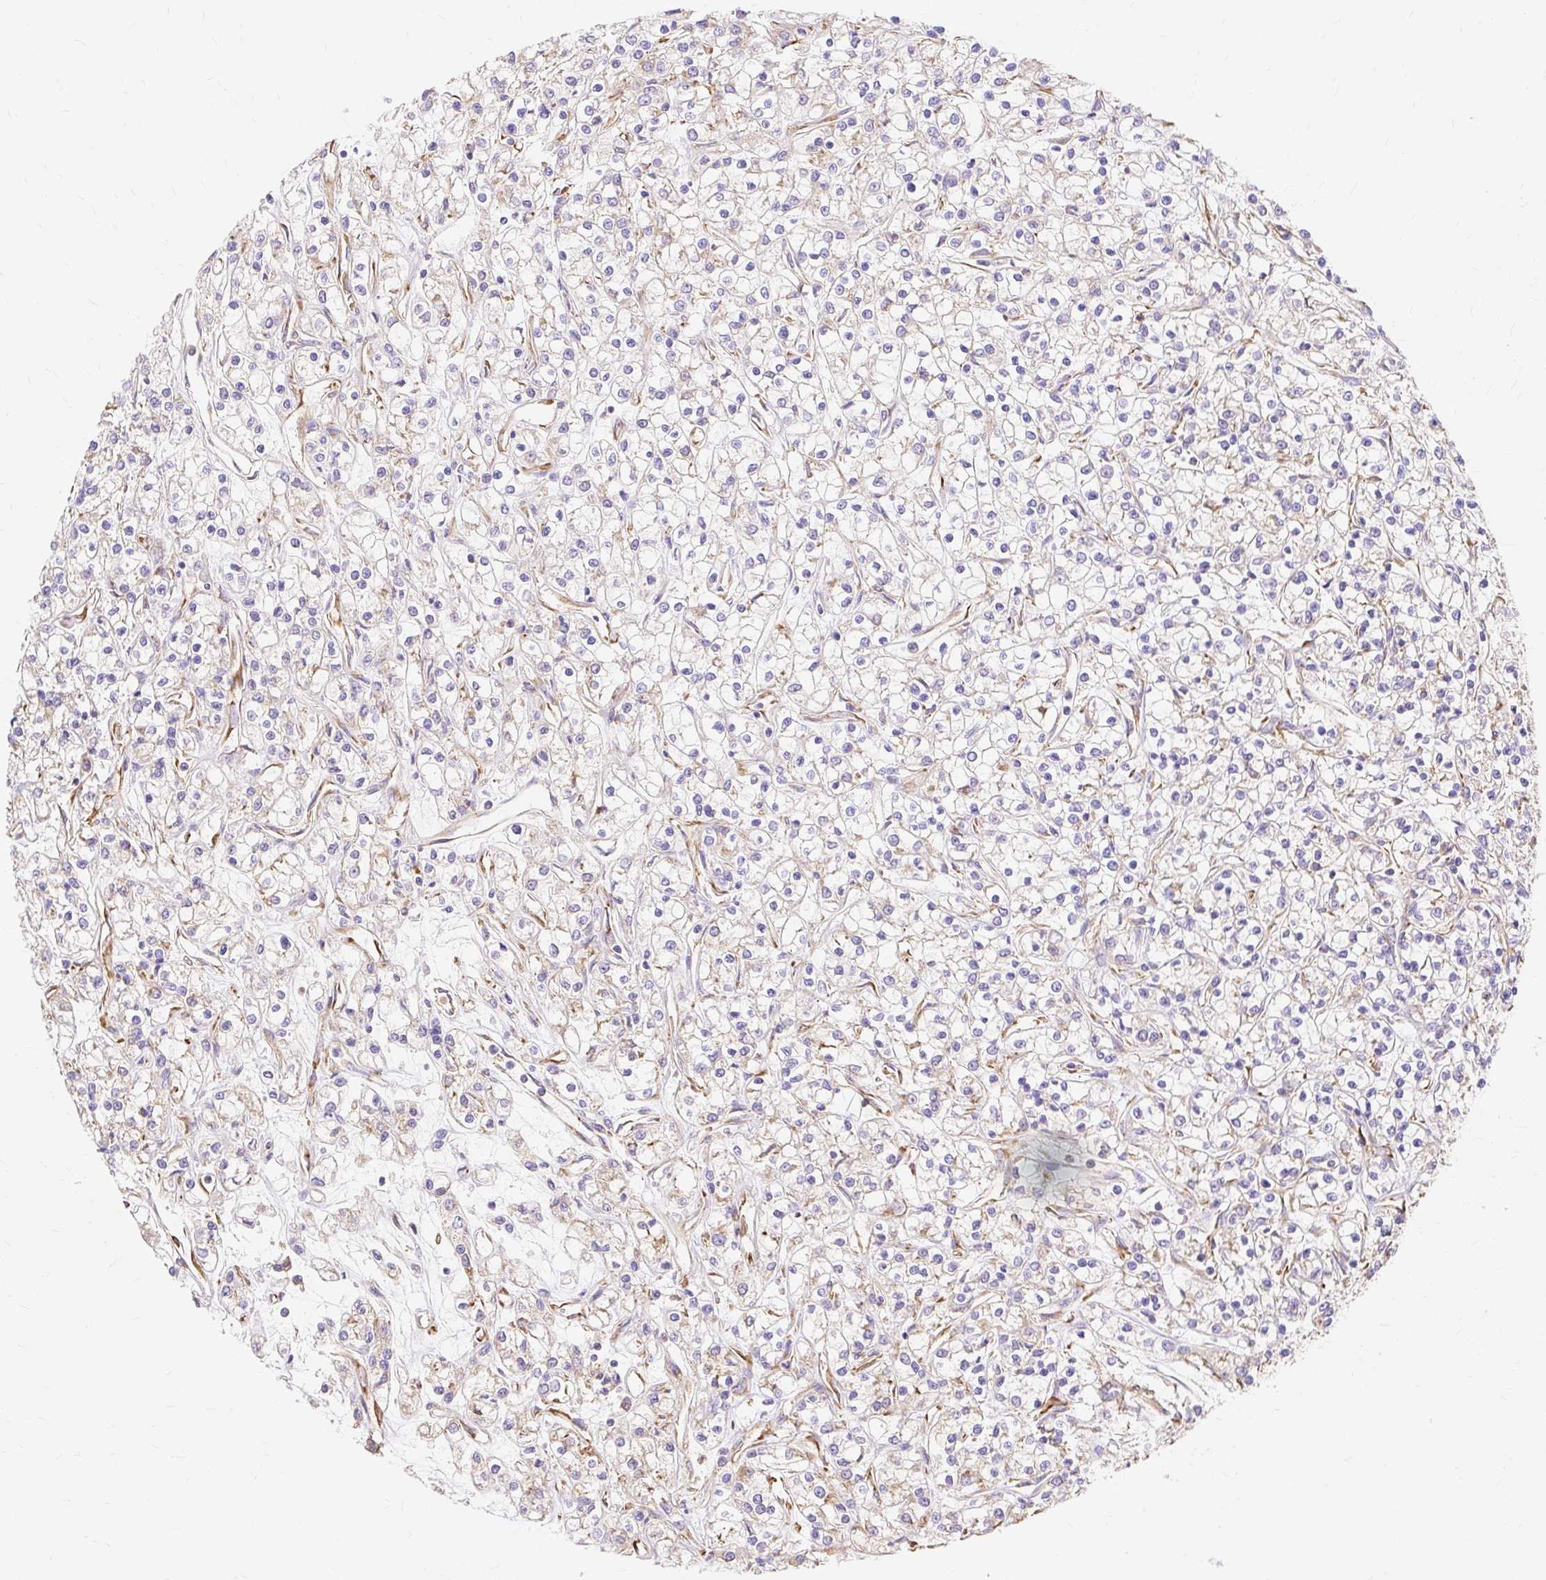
{"staining": {"intensity": "weak", "quantity": "25%-75%", "location": "cytoplasmic/membranous"}, "tissue": "renal cancer", "cell_type": "Tumor cells", "image_type": "cancer", "snomed": [{"axis": "morphology", "description": "Adenocarcinoma, NOS"}, {"axis": "topography", "description": "Kidney"}], "caption": "A micrograph of adenocarcinoma (renal) stained for a protein shows weak cytoplasmic/membranous brown staining in tumor cells.", "gene": "RPS17", "patient": {"sex": "female", "age": 59}}